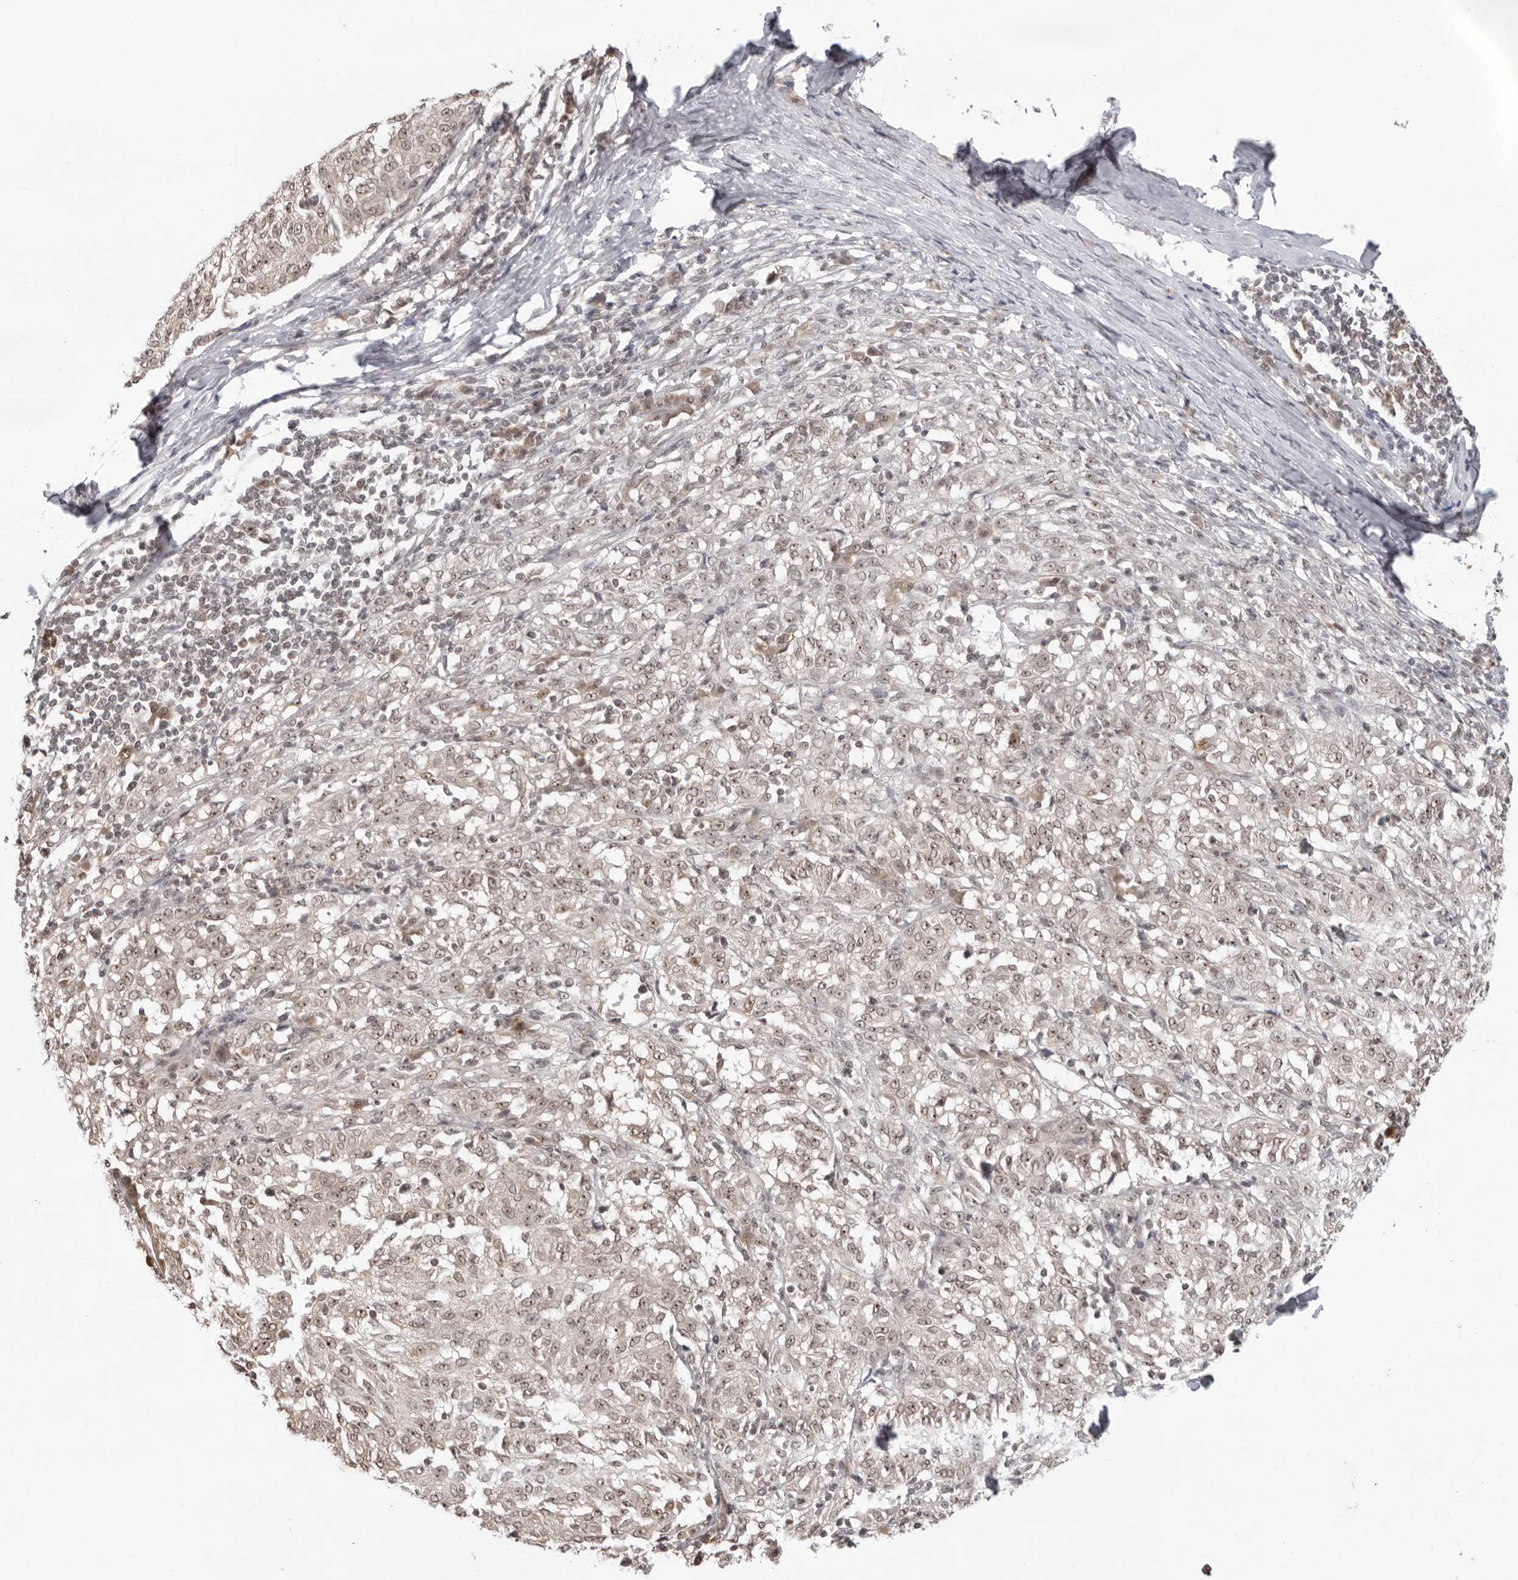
{"staining": {"intensity": "weak", "quantity": ">75%", "location": "nuclear"}, "tissue": "melanoma", "cell_type": "Tumor cells", "image_type": "cancer", "snomed": [{"axis": "morphology", "description": "Malignant melanoma, NOS"}, {"axis": "topography", "description": "Skin"}], "caption": "The photomicrograph exhibits a brown stain indicating the presence of a protein in the nuclear of tumor cells in malignant melanoma. The staining is performed using DAB brown chromogen to label protein expression. The nuclei are counter-stained blue using hematoxylin.", "gene": "EXOSC10", "patient": {"sex": "female", "age": 72}}